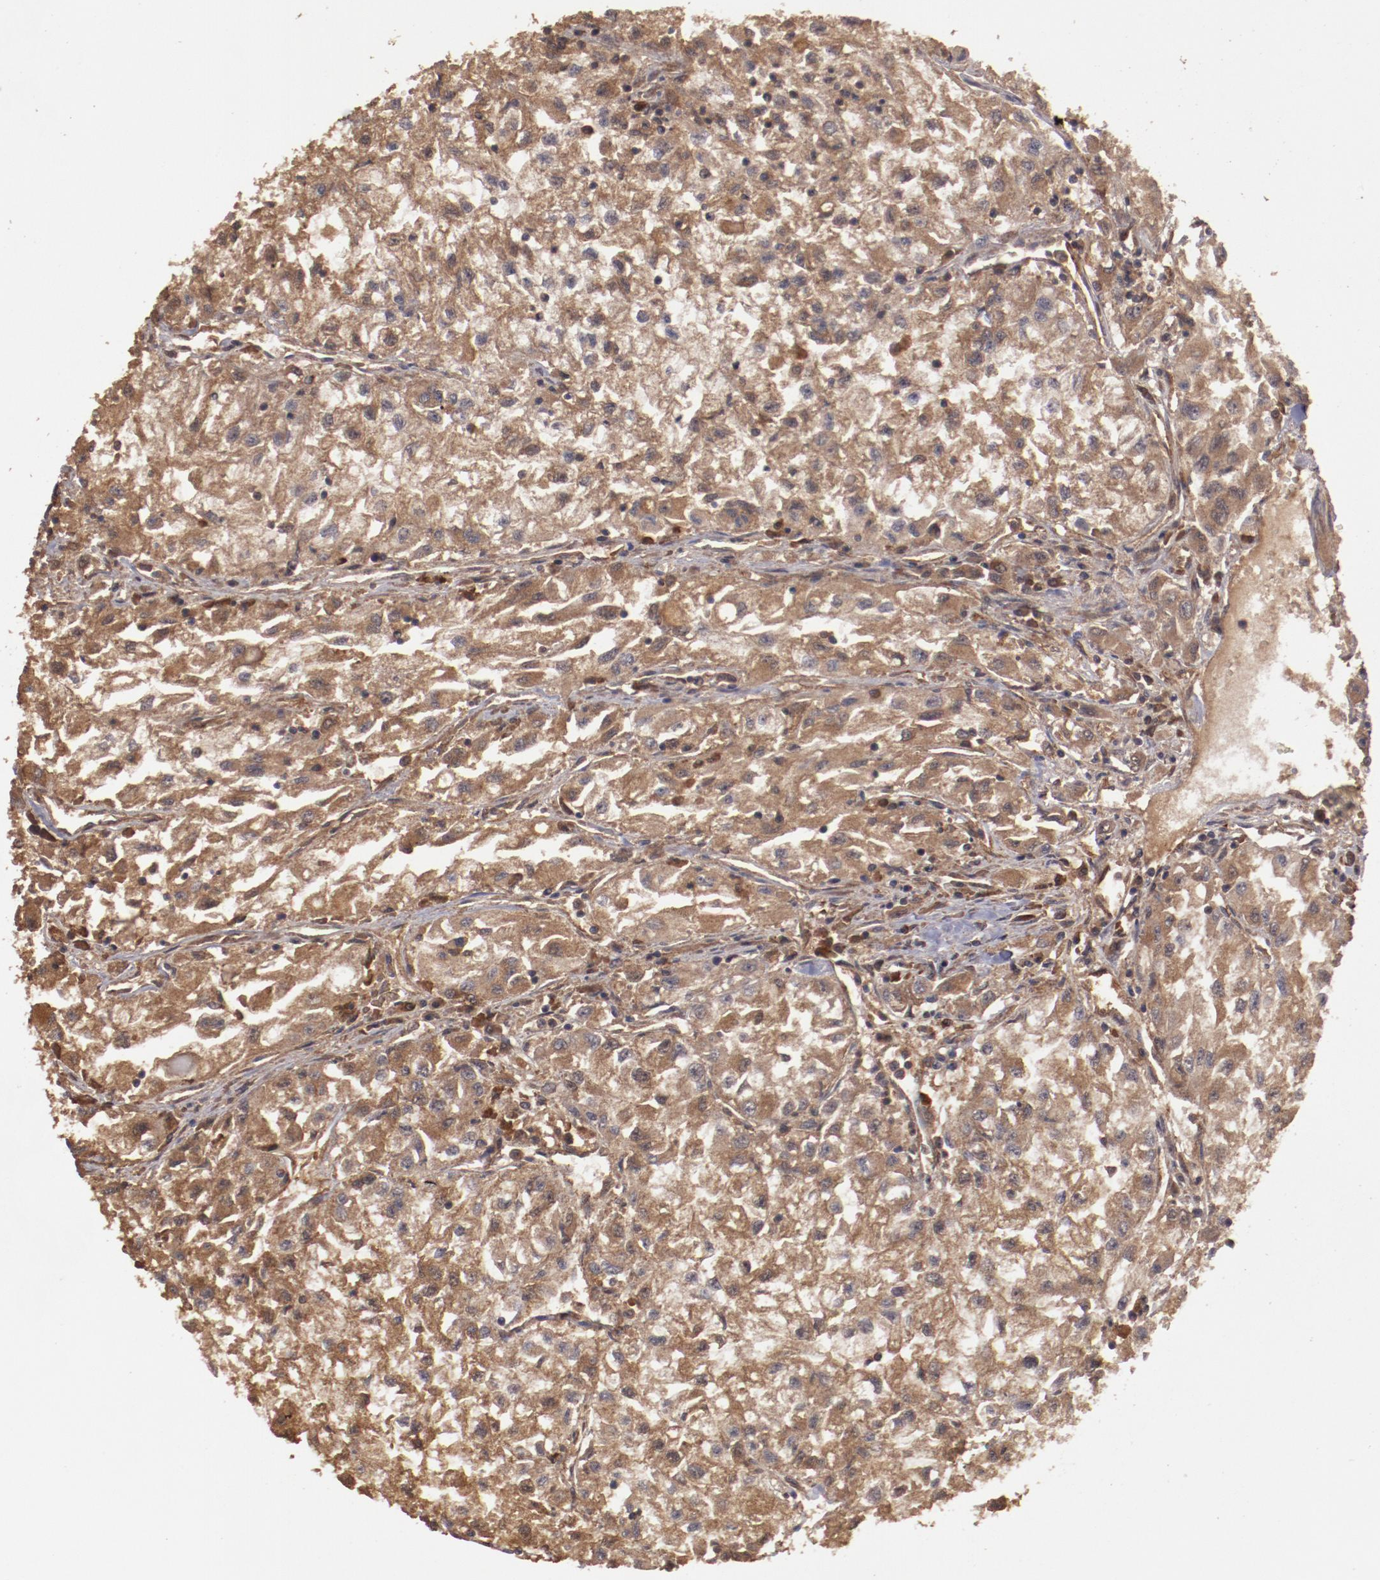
{"staining": {"intensity": "strong", "quantity": ">75%", "location": "cytoplasmic/membranous"}, "tissue": "renal cancer", "cell_type": "Tumor cells", "image_type": "cancer", "snomed": [{"axis": "morphology", "description": "Adenocarcinoma, NOS"}, {"axis": "topography", "description": "Kidney"}], "caption": "Immunohistochemistry staining of adenocarcinoma (renal), which displays high levels of strong cytoplasmic/membranous positivity in about >75% of tumor cells indicating strong cytoplasmic/membranous protein positivity. The staining was performed using DAB (brown) for protein detection and nuclei were counterstained in hematoxylin (blue).", "gene": "TXNDC16", "patient": {"sex": "male", "age": 59}}